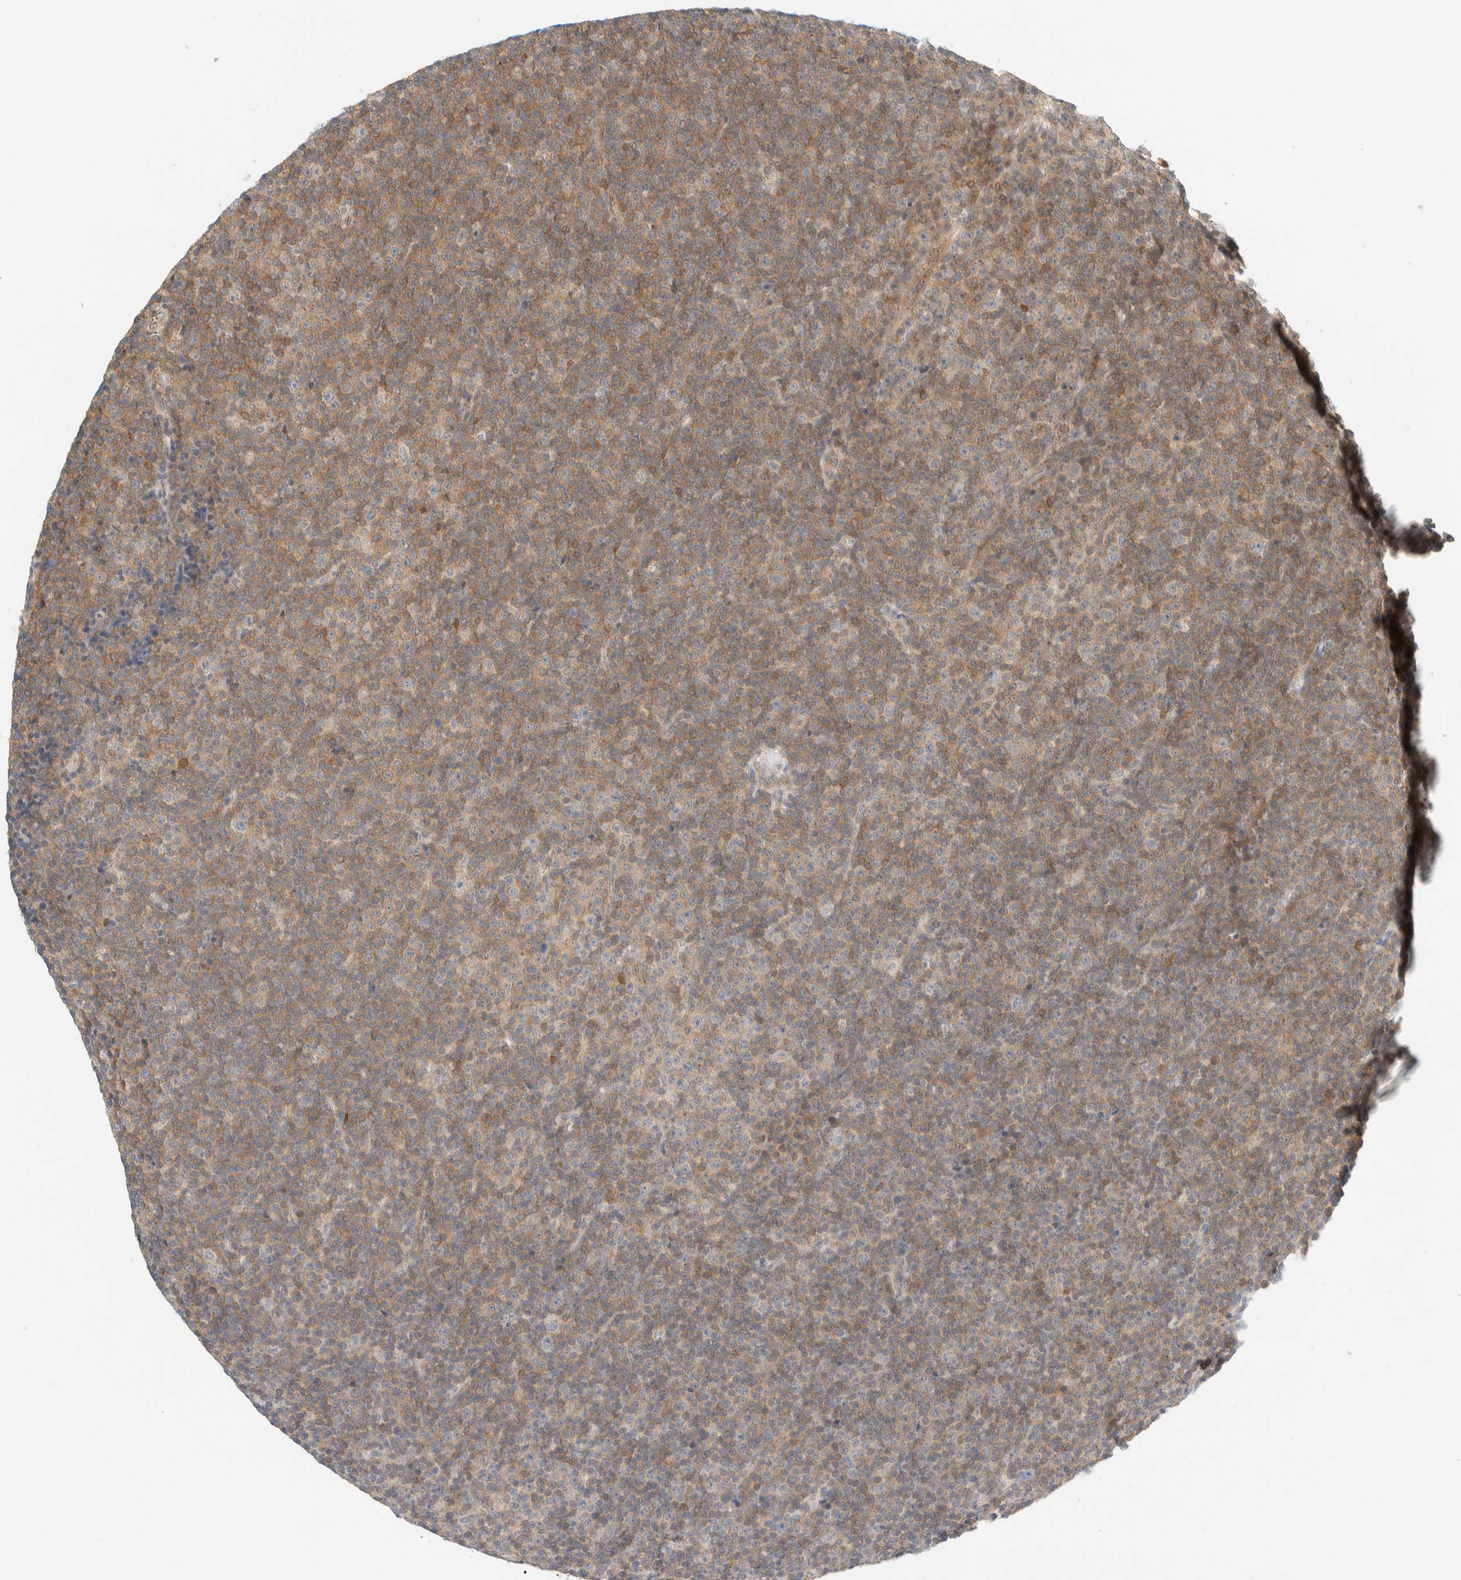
{"staining": {"intensity": "moderate", "quantity": "25%-75%", "location": "cytoplasmic/membranous"}, "tissue": "lymphoma", "cell_type": "Tumor cells", "image_type": "cancer", "snomed": [{"axis": "morphology", "description": "Malignant lymphoma, non-Hodgkin's type, Low grade"}, {"axis": "topography", "description": "Lymph node"}], "caption": "Moderate cytoplasmic/membranous protein expression is present in about 25%-75% of tumor cells in malignant lymphoma, non-Hodgkin's type (low-grade).", "gene": "PCYT2", "patient": {"sex": "female", "age": 67}}